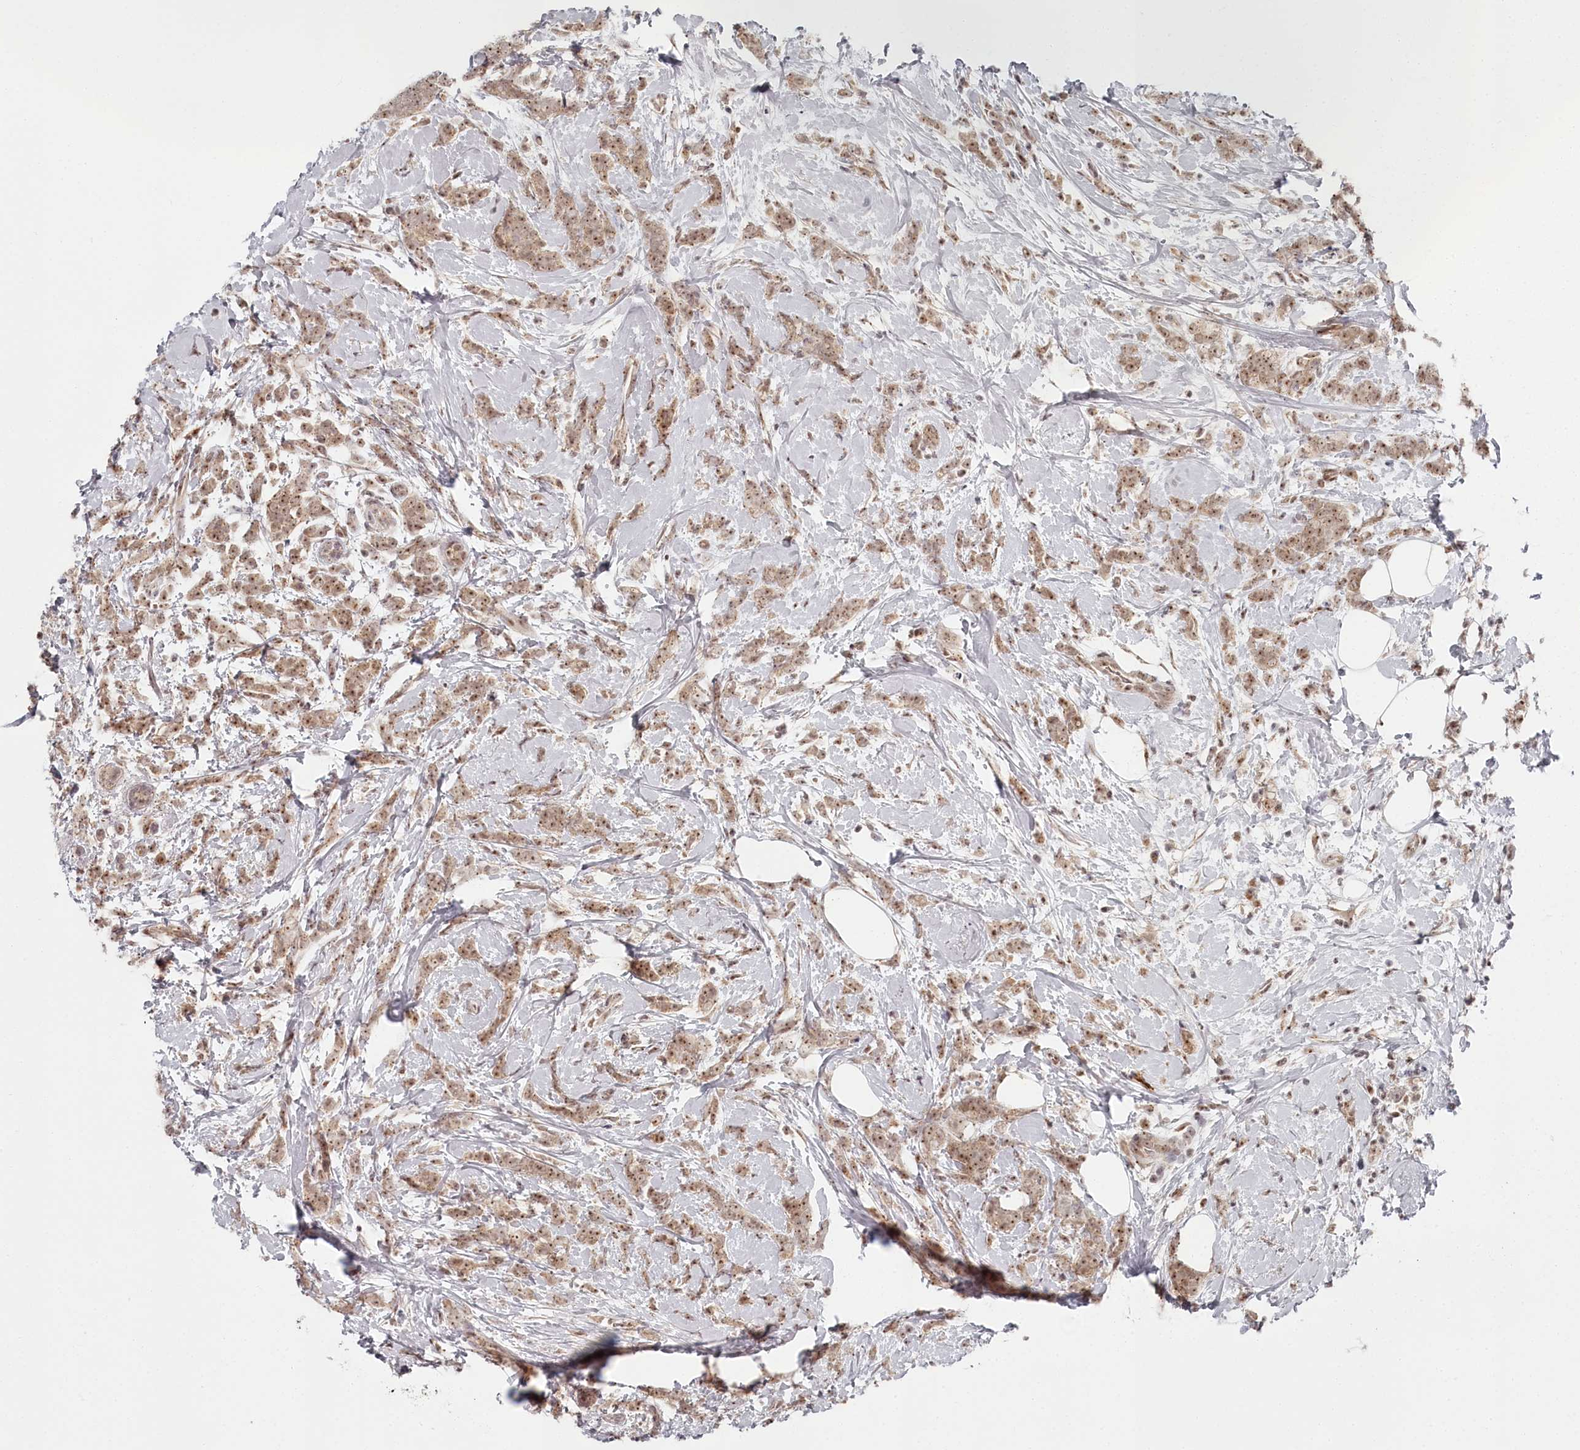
{"staining": {"intensity": "moderate", "quantity": ">75%", "location": "cytoplasmic/membranous,nuclear"}, "tissue": "breast cancer", "cell_type": "Tumor cells", "image_type": "cancer", "snomed": [{"axis": "morphology", "description": "Lobular carcinoma"}, {"axis": "topography", "description": "Breast"}], "caption": "Immunohistochemistry (DAB (3,3'-diaminobenzidine)) staining of human breast lobular carcinoma shows moderate cytoplasmic/membranous and nuclear protein expression in about >75% of tumor cells. (DAB IHC, brown staining for protein, blue staining for nuclei).", "gene": "EXOSC1", "patient": {"sex": "female", "age": 58}}